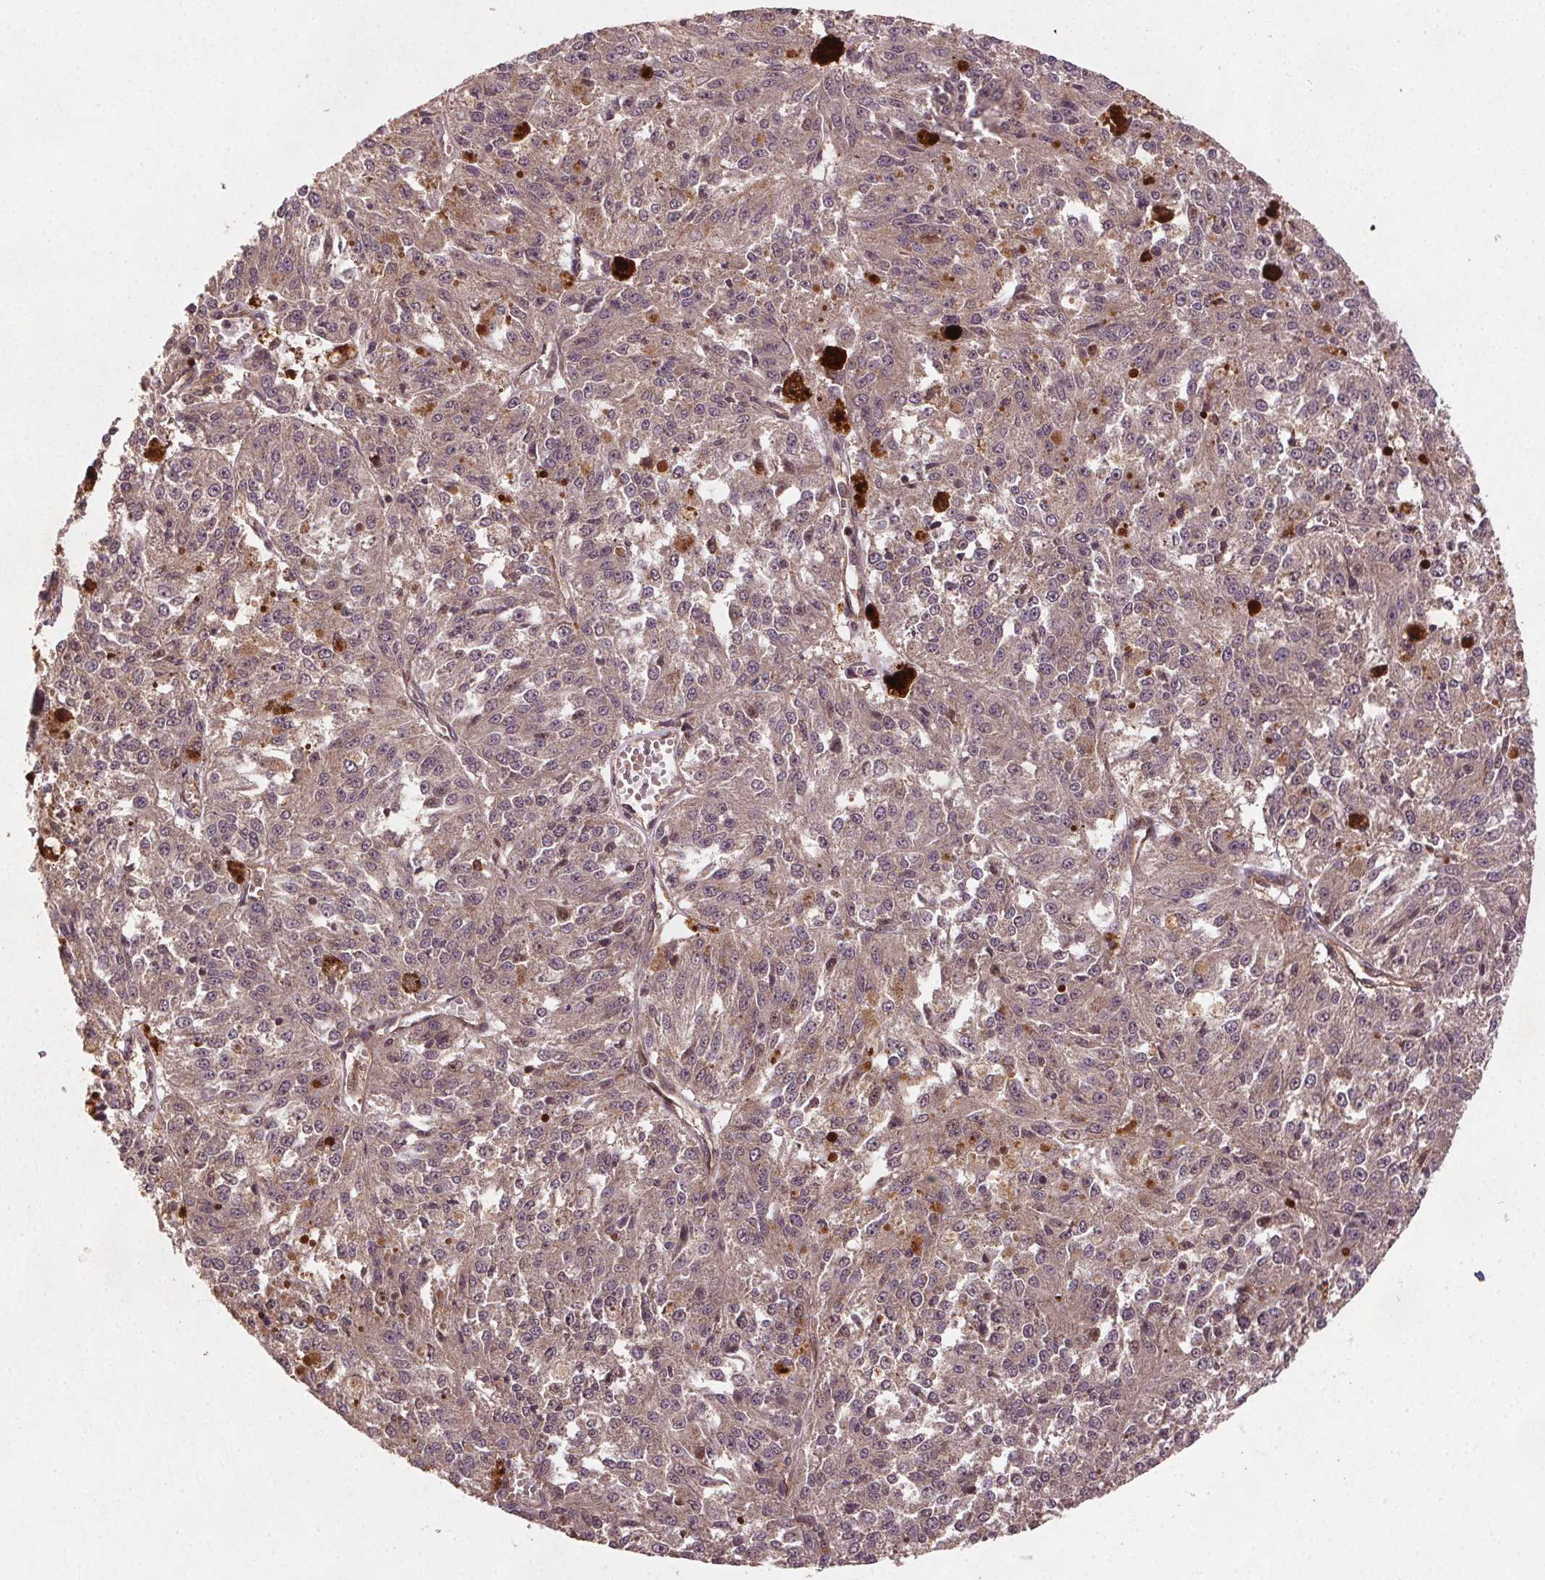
{"staining": {"intensity": "negative", "quantity": "none", "location": "none"}, "tissue": "melanoma", "cell_type": "Tumor cells", "image_type": "cancer", "snomed": [{"axis": "morphology", "description": "Malignant melanoma, Metastatic site"}, {"axis": "topography", "description": "Lymph node"}], "caption": "Melanoma stained for a protein using immunohistochemistry demonstrates no positivity tumor cells.", "gene": "SEC14L2", "patient": {"sex": "female", "age": 64}}